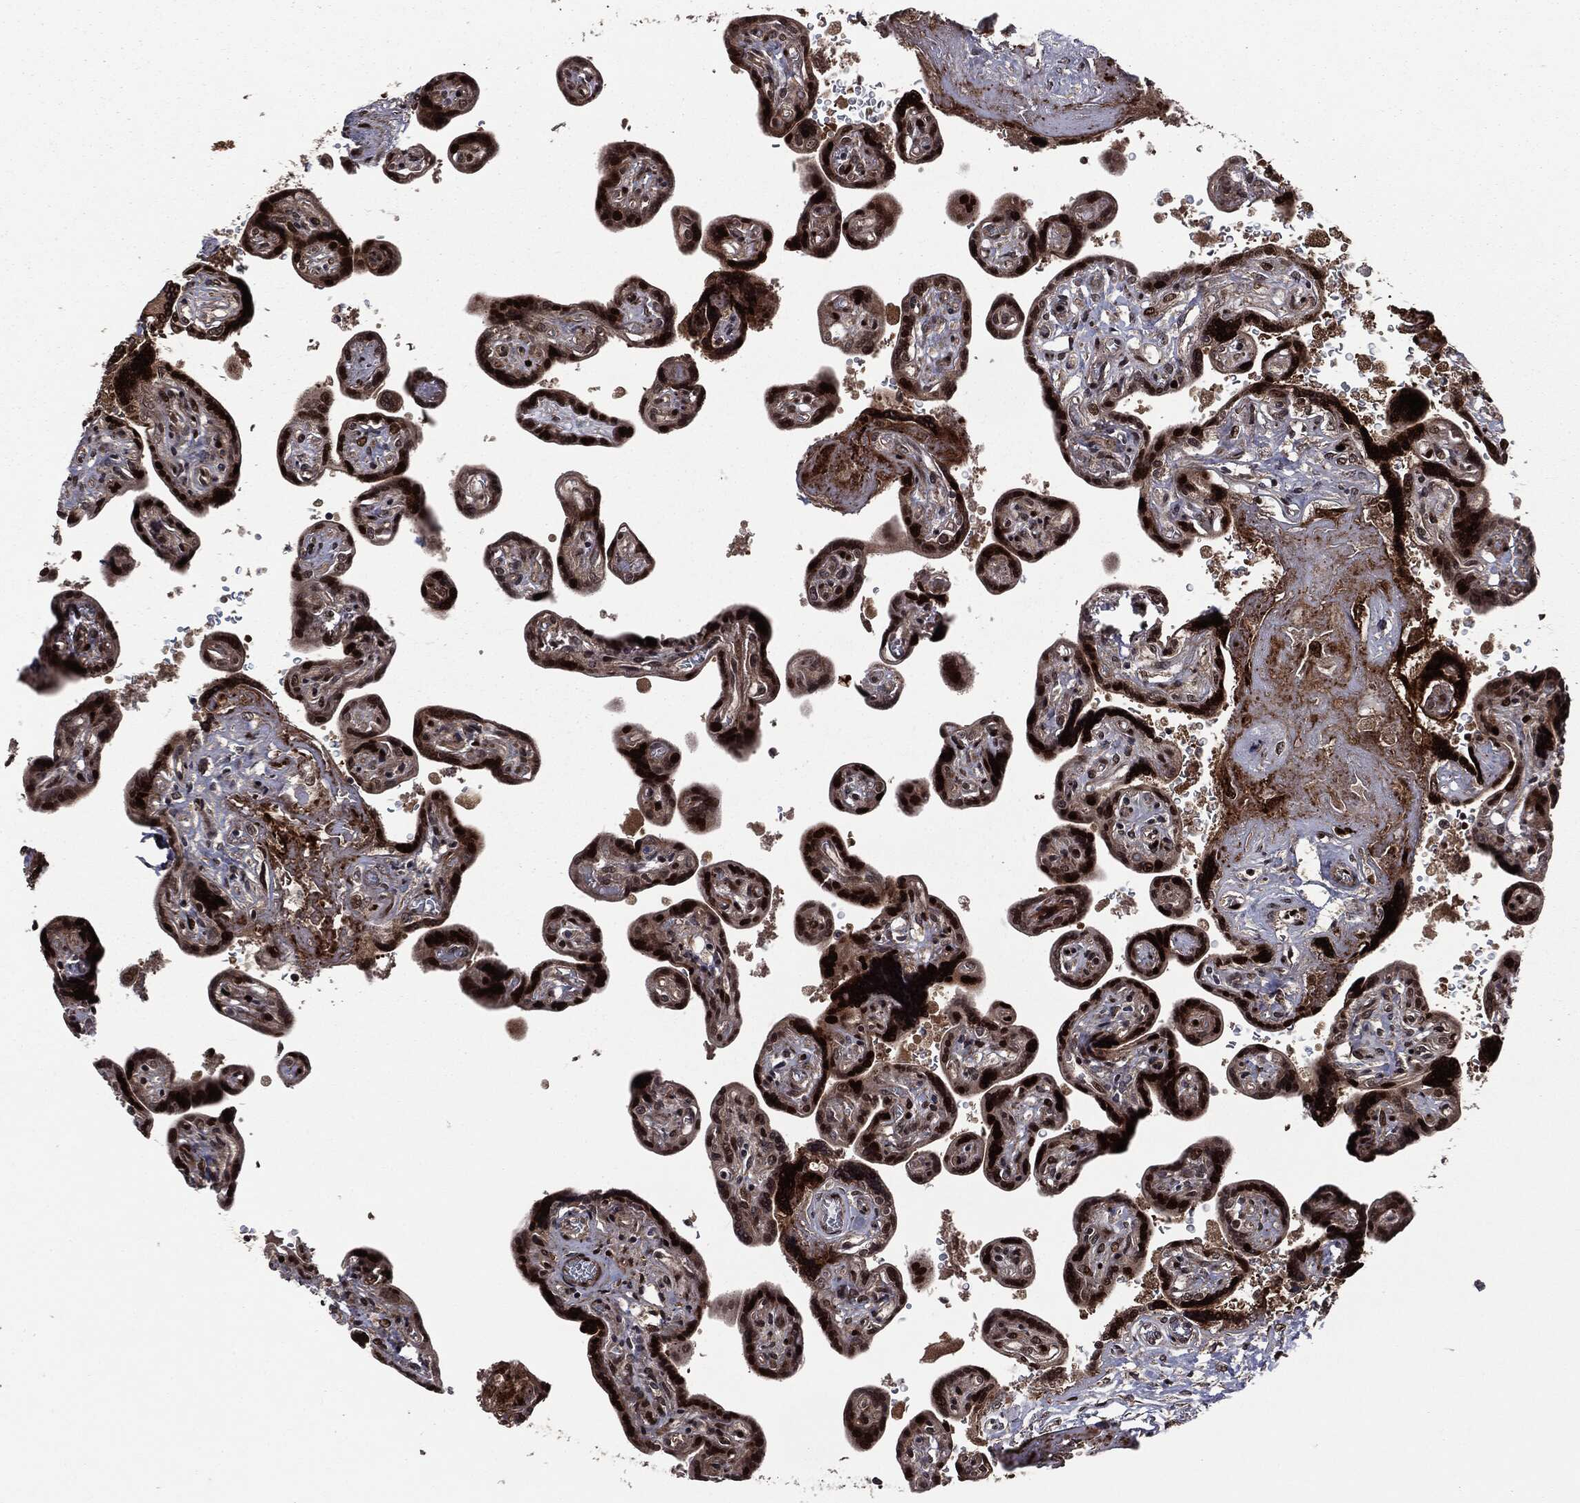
{"staining": {"intensity": "strong", "quantity": ">75%", "location": "nuclear"}, "tissue": "placenta", "cell_type": "Decidual cells", "image_type": "normal", "snomed": [{"axis": "morphology", "description": "Normal tissue, NOS"}, {"axis": "topography", "description": "Placenta"}], "caption": "Immunohistochemistry photomicrograph of benign placenta: human placenta stained using IHC shows high levels of strong protein expression localized specifically in the nuclear of decidual cells, appearing as a nuclear brown color.", "gene": "SMAD4", "patient": {"sex": "female", "age": 32}}